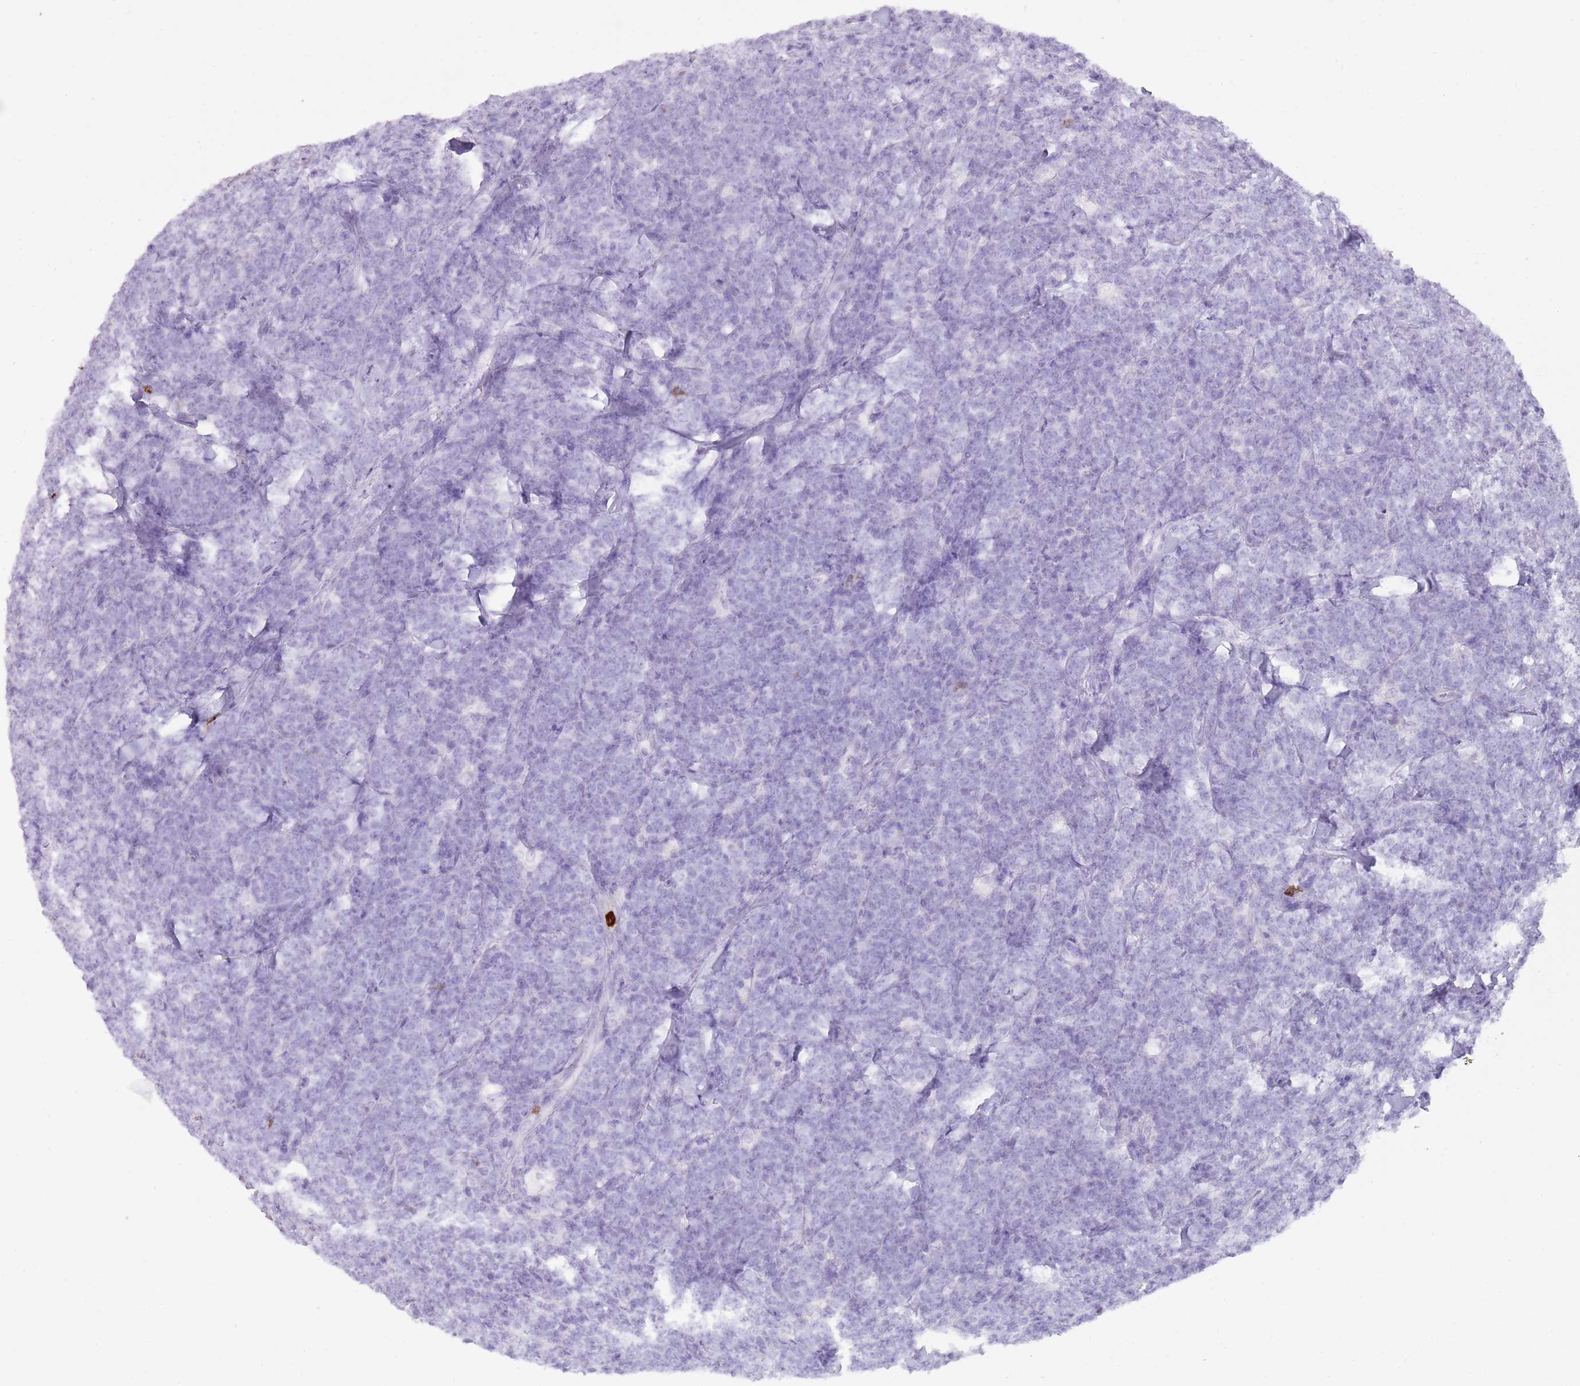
{"staining": {"intensity": "negative", "quantity": "none", "location": "none"}, "tissue": "lymphoma", "cell_type": "Tumor cells", "image_type": "cancer", "snomed": [{"axis": "morphology", "description": "Malignant lymphoma, non-Hodgkin's type, High grade"}, {"axis": "topography", "description": "Small intestine"}], "caption": "High magnification brightfield microscopy of lymphoma stained with DAB (3,3'-diaminobenzidine) (brown) and counterstained with hematoxylin (blue): tumor cells show no significant positivity.", "gene": "CD177", "patient": {"sex": "male", "age": 8}}